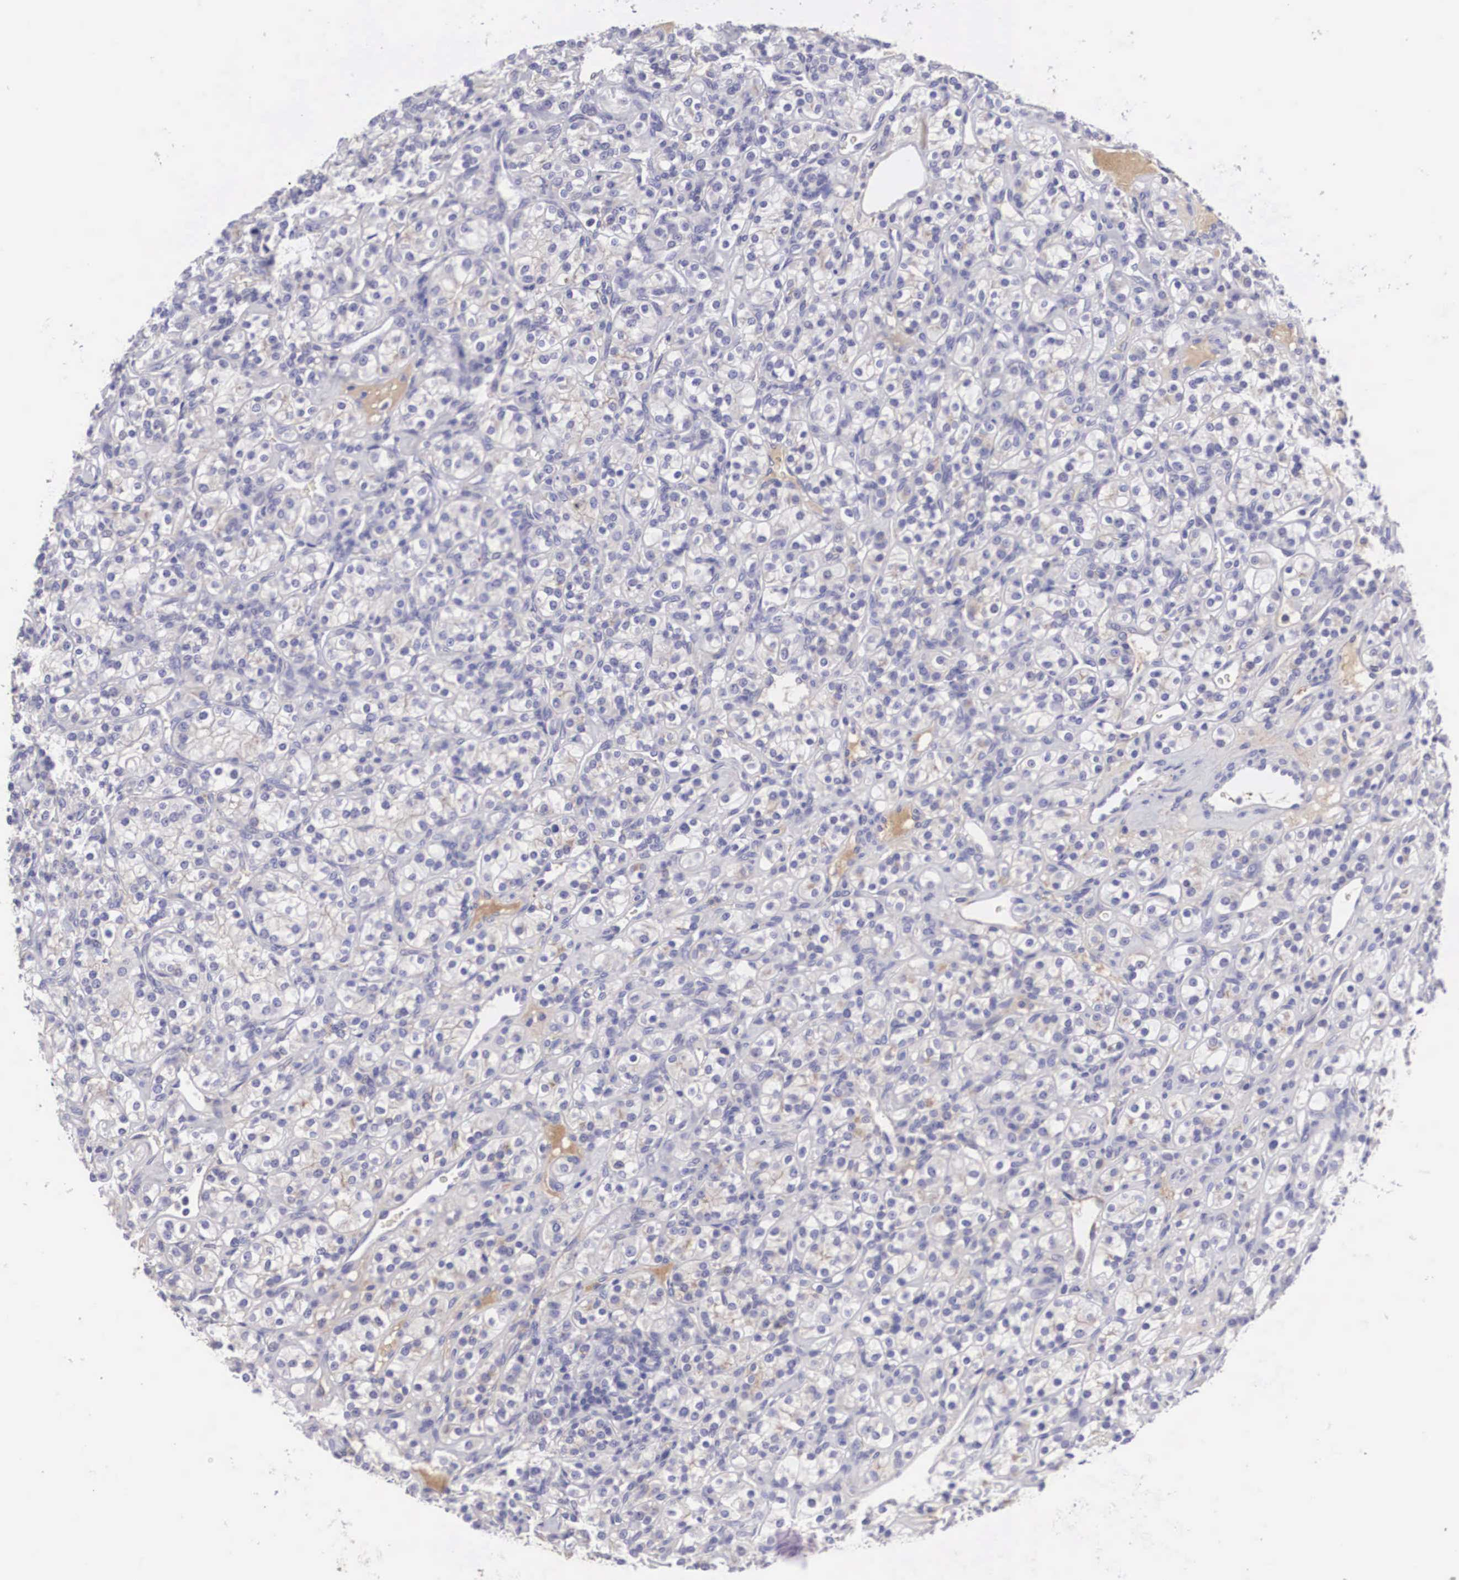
{"staining": {"intensity": "negative", "quantity": "none", "location": "none"}, "tissue": "renal cancer", "cell_type": "Tumor cells", "image_type": "cancer", "snomed": [{"axis": "morphology", "description": "Adenocarcinoma, NOS"}, {"axis": "topography", "description": "Kidney"}], "caption": "Renal cancer (adenocarcinoma) stained for a protein using immunohistochemistry reveals no expression tumor cells.", "gene": "CLU", "patient": {"sex": "male", "age": 77}}